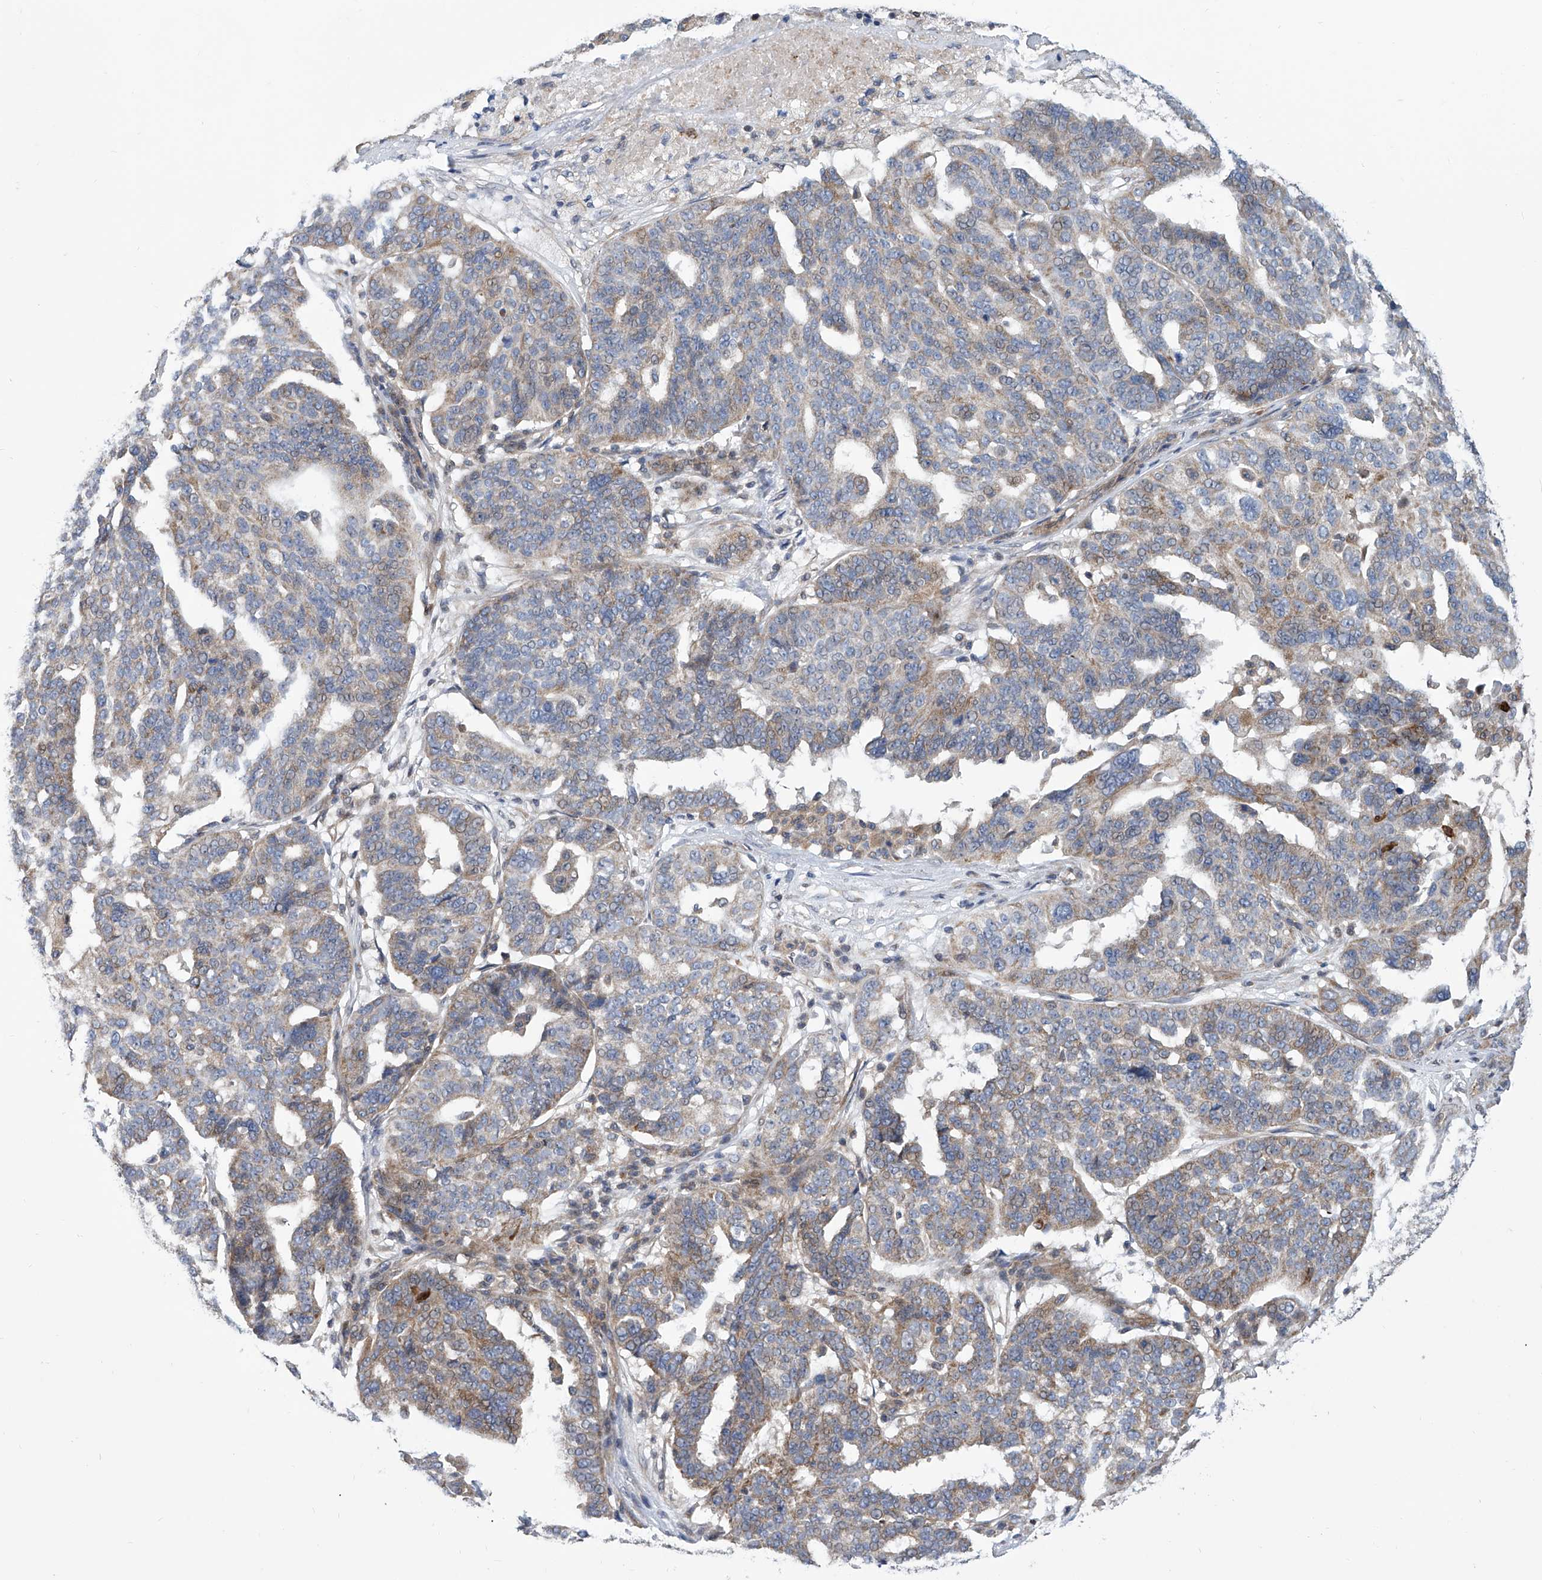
{"staining": {"intensity": "weak", "quantity": "25%-75%", "location": "cytoplasmic/membranous"}, "tissue": "ovarian cancer", "cell_type": "Tumor cells", "image_type": "cancer", "snomed": [{"axis": "morphology", "description": "Cystadenocarcinoma, serous, NOS"}, {"axis": "topography", "description": "Ovary"}], "caption": "A brown stain highlights weak cytoplasmic/membranous positivity of a protein in serous cystadenocarcinoma (ovarian) tumor cells.", "gene": "EIF2D", "patient": {"sex": "female", "age": 59}}